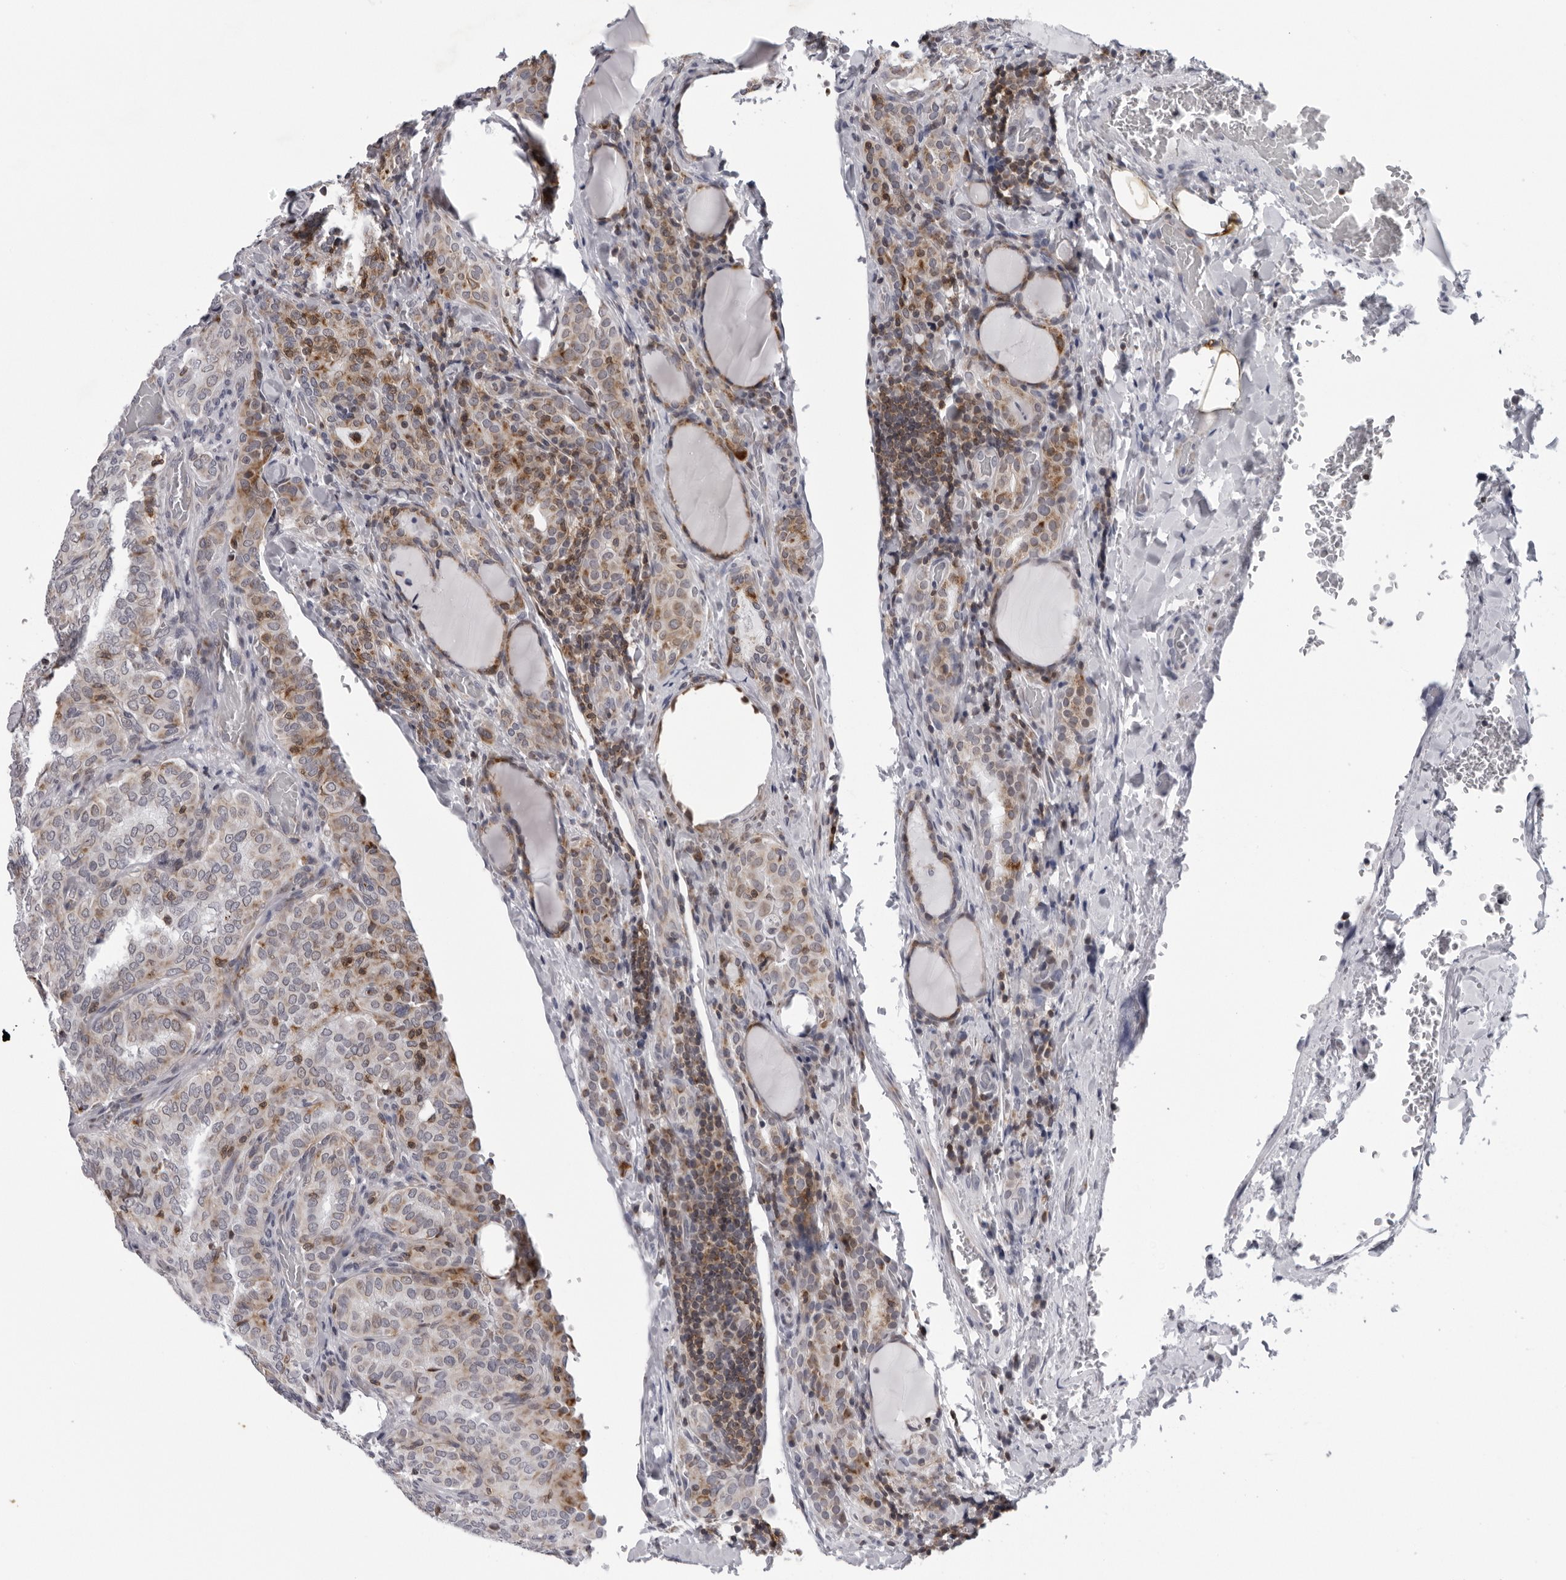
{"staining": {"intensity": "weak", "quantity": "25%-75%", "location": "cytoplasmic/membranous"}, "tissue": "thyroid cancer", "cell_type": "Tumor cells", "image_type": "cancer", "snomed": [{"axis": "morphology", "description": "Normal tissue, NOS"}, {"axis": "morphology", "description": "Papillary adenocarcinoma, NOS"}, {"axis": "topography", "description": "Thyroid gland"}], "caption": "The image reveals staining of thyroid cancer (papillary adenocarcinoma), revealing weak cytoplasmic/membranous protein staining (brown color) within tumor cells.", "gene": "CPT2", "patient": {"sex": "female", "age": 30}}